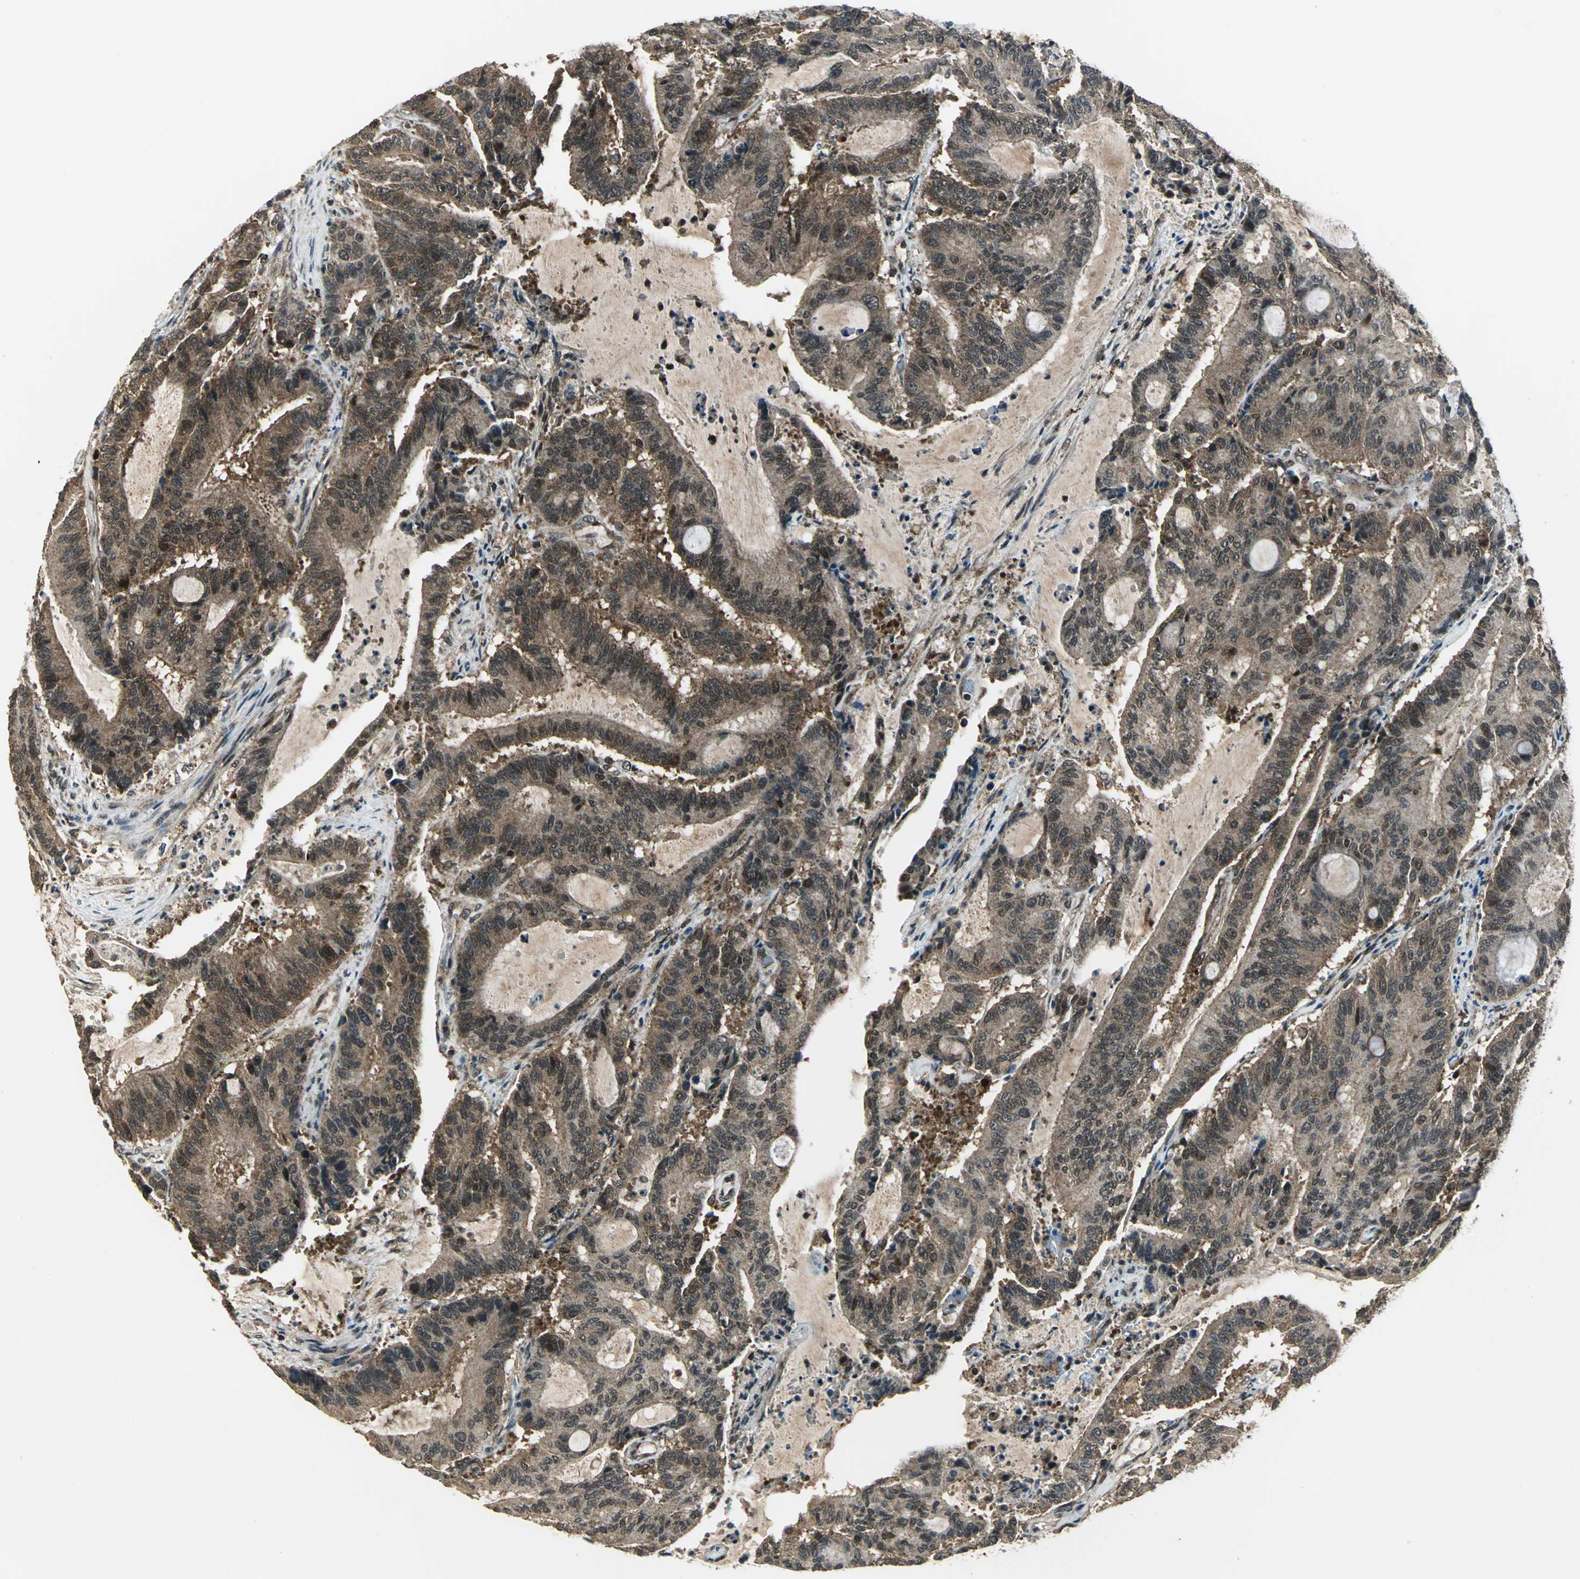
{"staining": {"intensity": "moderate", "quantity": ">75%", "location": "cytoplasmic/membranous,nuclear"}, "tissue": "liver cancer", "cell_type": "Tumor cells", "image_type": "cancer", "snomed": [{"axis": "morphology", "description": "Cholangiocarcinoma"}, {"axis": "topography", "description": "Liver"}], "caption": "This image demonstrates cholangiocarcinoma (liver) stained with immunohistochemistry (IHC) to label a protein in brown. The cytoplasmic/membranous and nuclear of tumor cells show moderate positivity for the protein. Nuclei are counter-stained blue.", "gene": "NUDT2", "patient": {"sex": "female", "age": 73}}